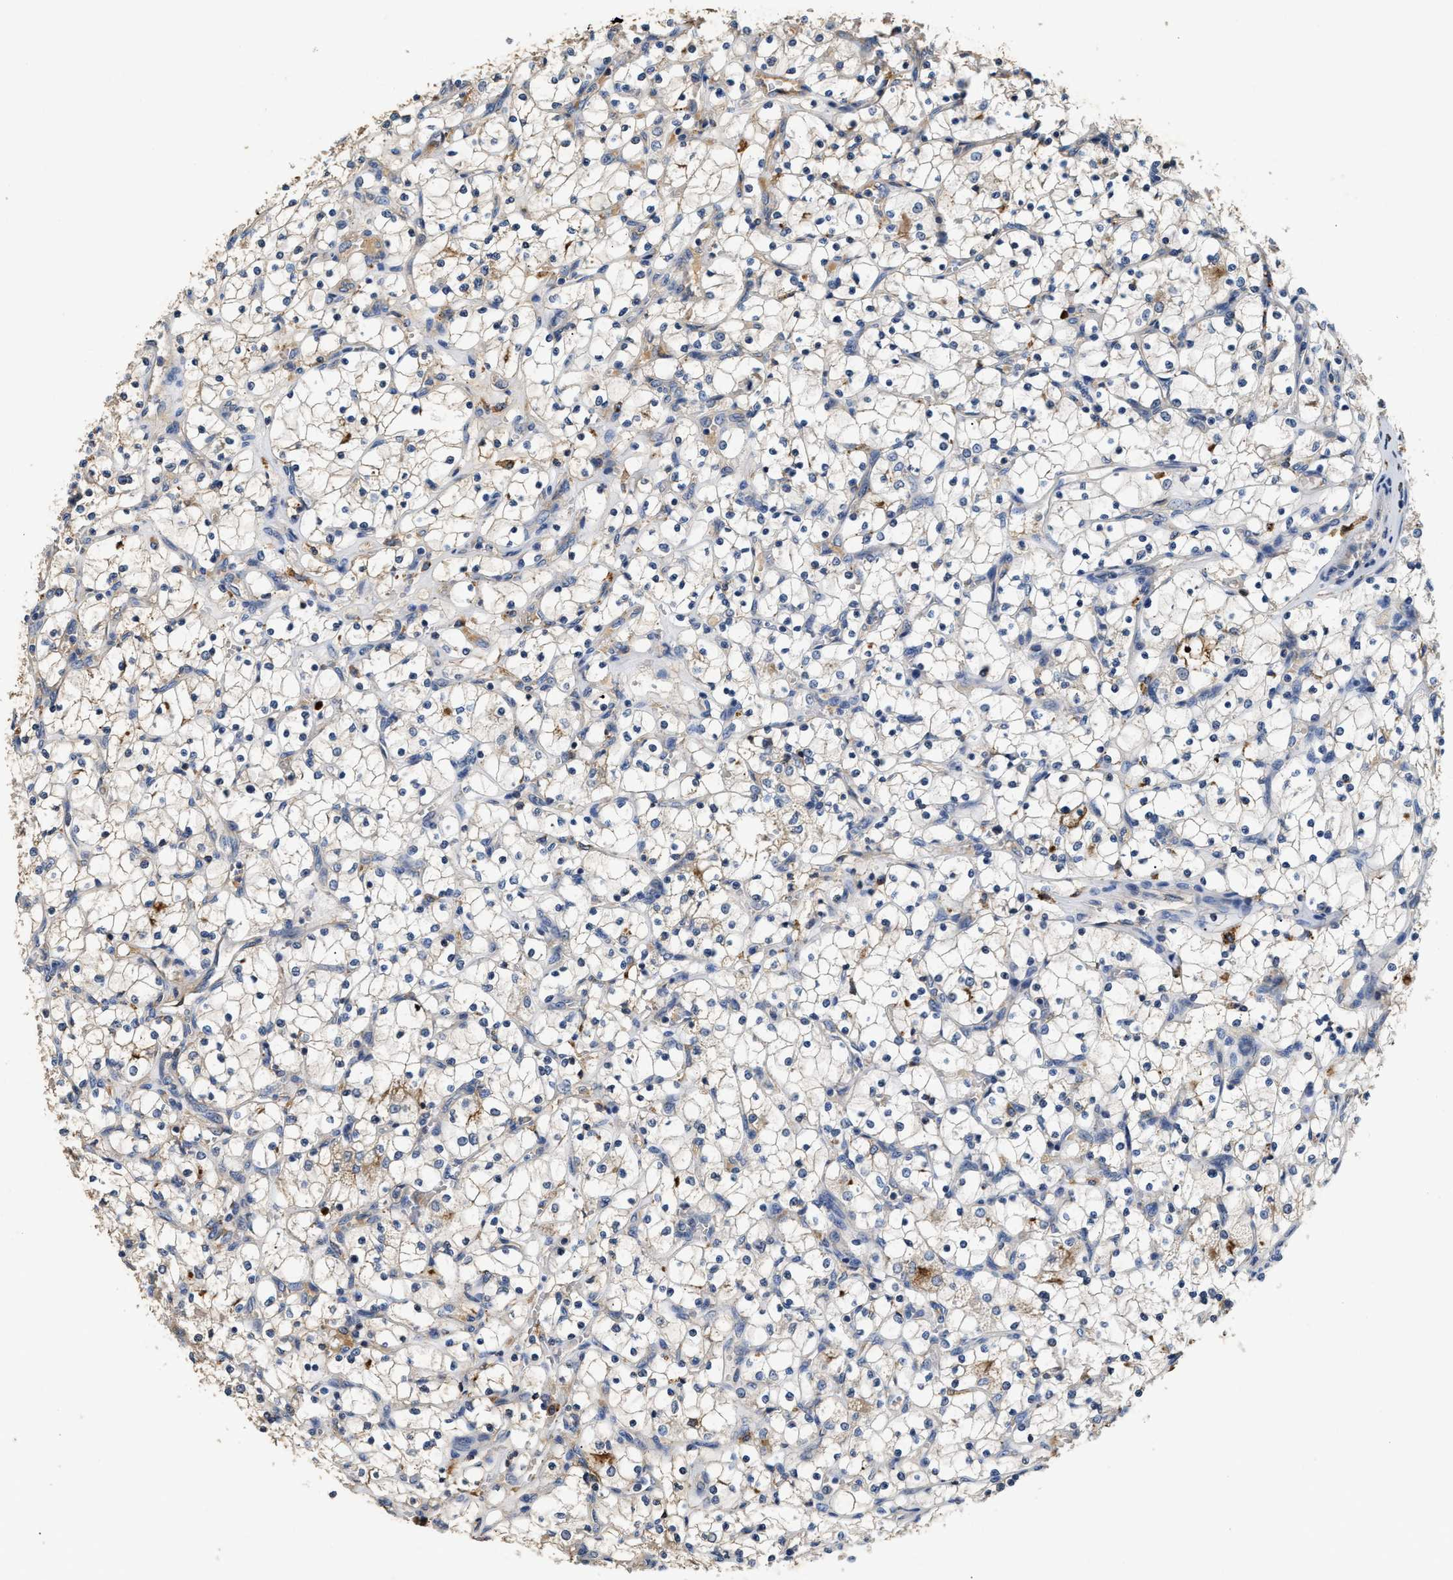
{"staining": {"intensity": "negative", "quantity": "none", "location": "none"}, "tissue": "renal cancer", "cell_type": "Tumor cells", "image_type": "cancer", "snomed": [{"axis": "morphology", "description": "Adenocarcinoma, NOS"}, {"axis": "topography", "description": "Kidney"}], "caption": "High power microscopy image of an immunohistochemistry micrograph of renal adenocarcinoma, revealing no significant staining in tumor cells.", "gene": "C3", "patient": {"sex": "female", "age": 69}}